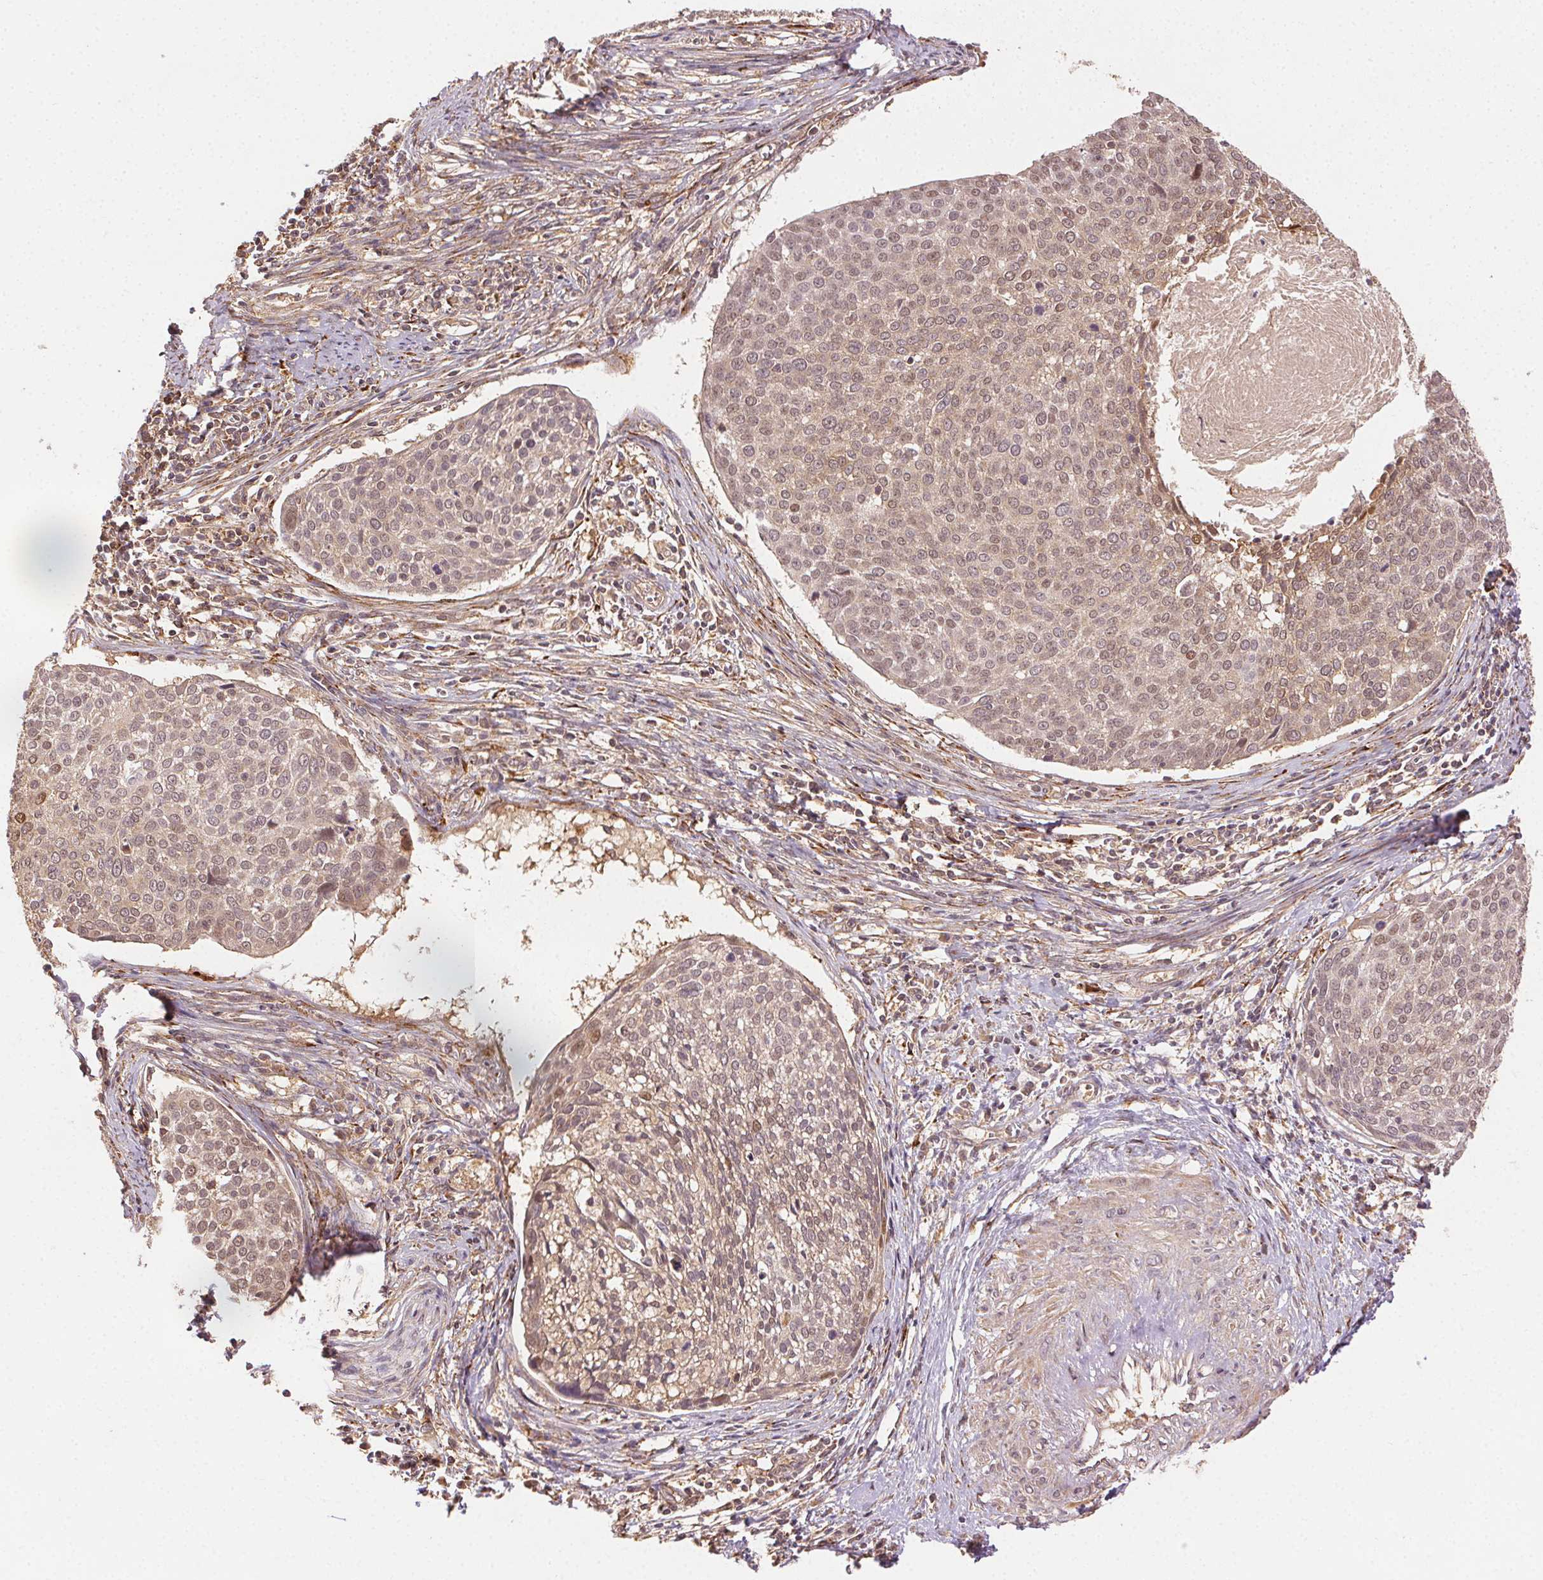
{"staining": {"intensity": "weak", "quantity": ">75%", "location": "cytoplasmic/membranous"}, "tissue": "cervical cancer", "cell_type": "Tumor cells", "image_type": "cancer", "snomed": [{"axis": "morphology", "description": "Squamous cell carcinoma, NOS"}, {"axis": "topography", "description": "Cervix"}], "caption": "The immunohistochemical stain highlights weak cytoplasmic/membranous positivity in tumor cells of cervical cancer (squamous cell carcinoma) tissue.", "gene": "KLHL15", "patient": {"sex": "female", "age": 39}}